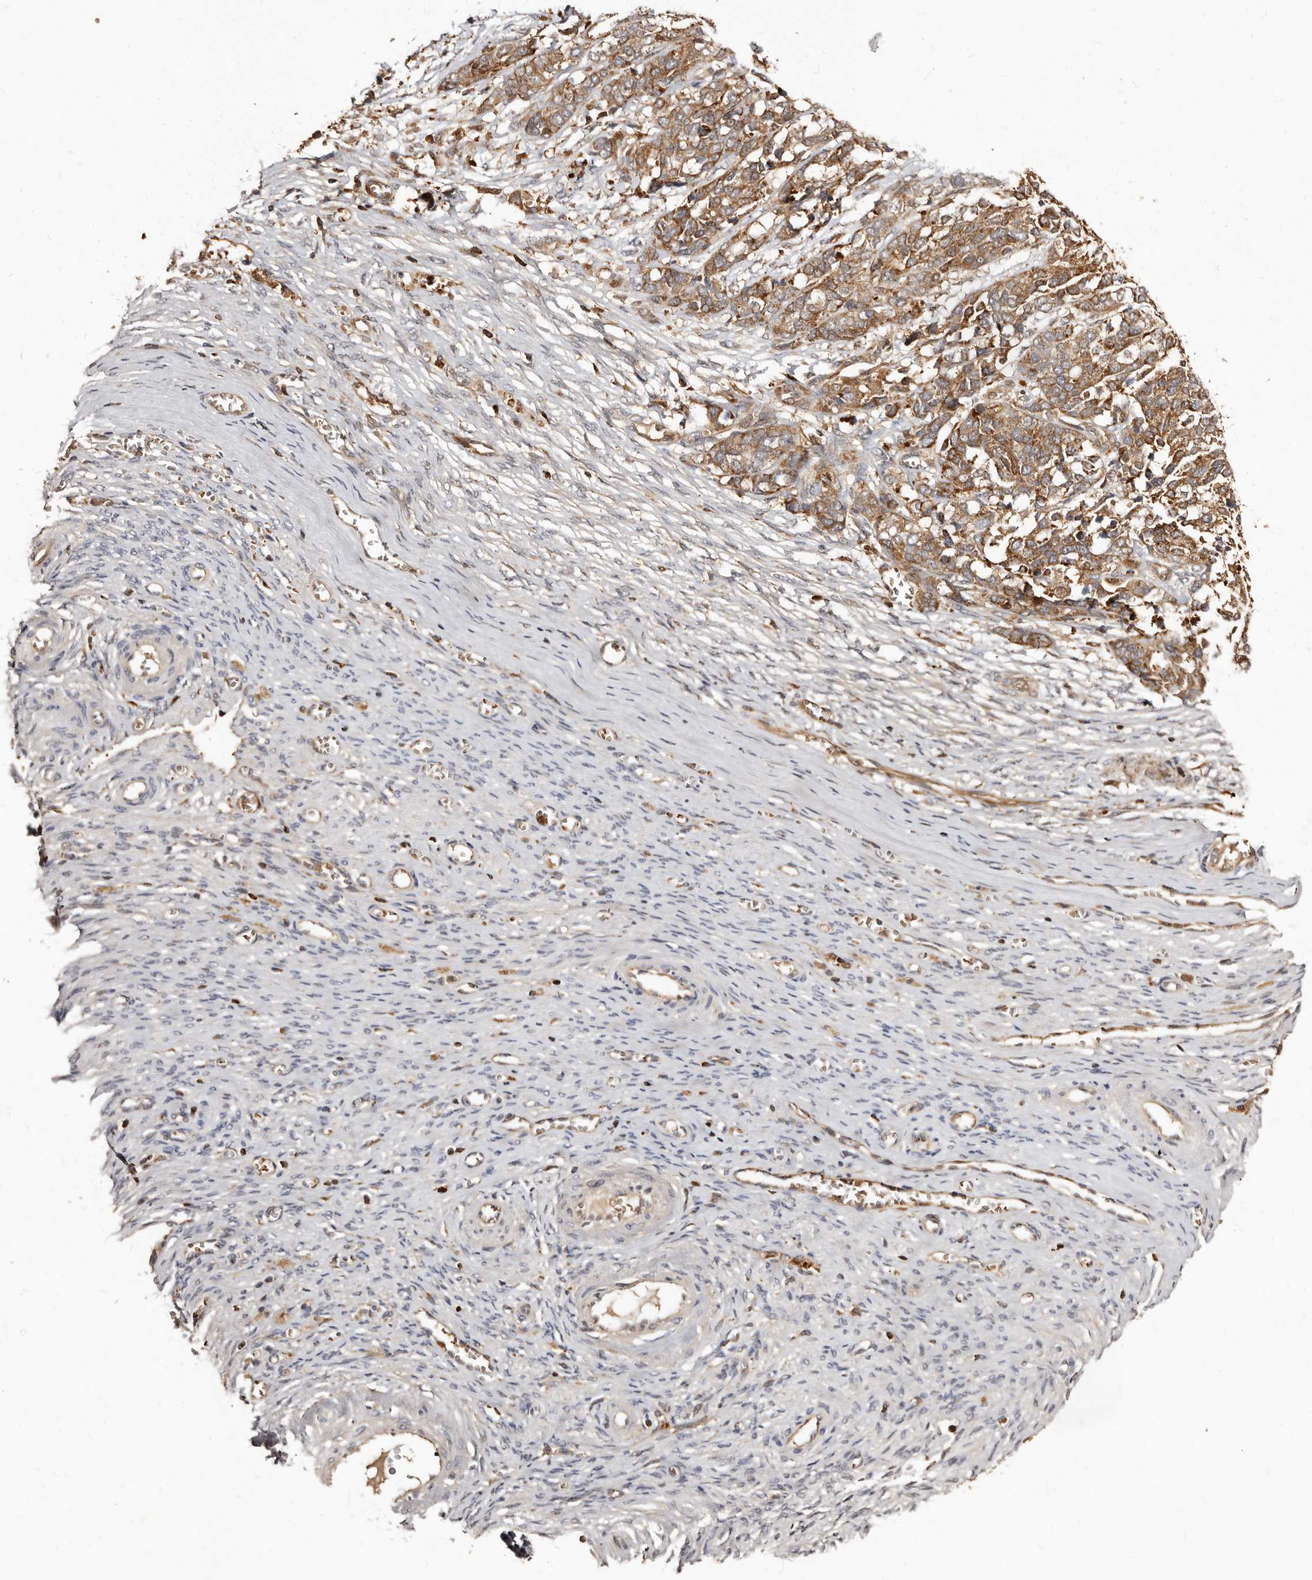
{"staining": {"intensity": "moderate", "quantity": ">75%", "location": "cytoplasmic/membranous"}, "tissue": "ovarian cancer", "cell_type": "Tumor cells", "image_type": "cancer", "snomed": [{"axis": "morphology", "description": "Cystadenocarcinoma, serous, NOS"}, {"axis": "topography", "description": "Ovary"}], "caption": "A brown stain labels moderate cytoplasmic/membranous expression of a protein in human ovarian serous cystadenocarcinoma tumor cells. Using DAB (brown) and hematoxylin (blue) stains, captured at high magnification using brightfield microscopy.", "gene": "BAX", "patient": {"sex": "female", "age": 44}}